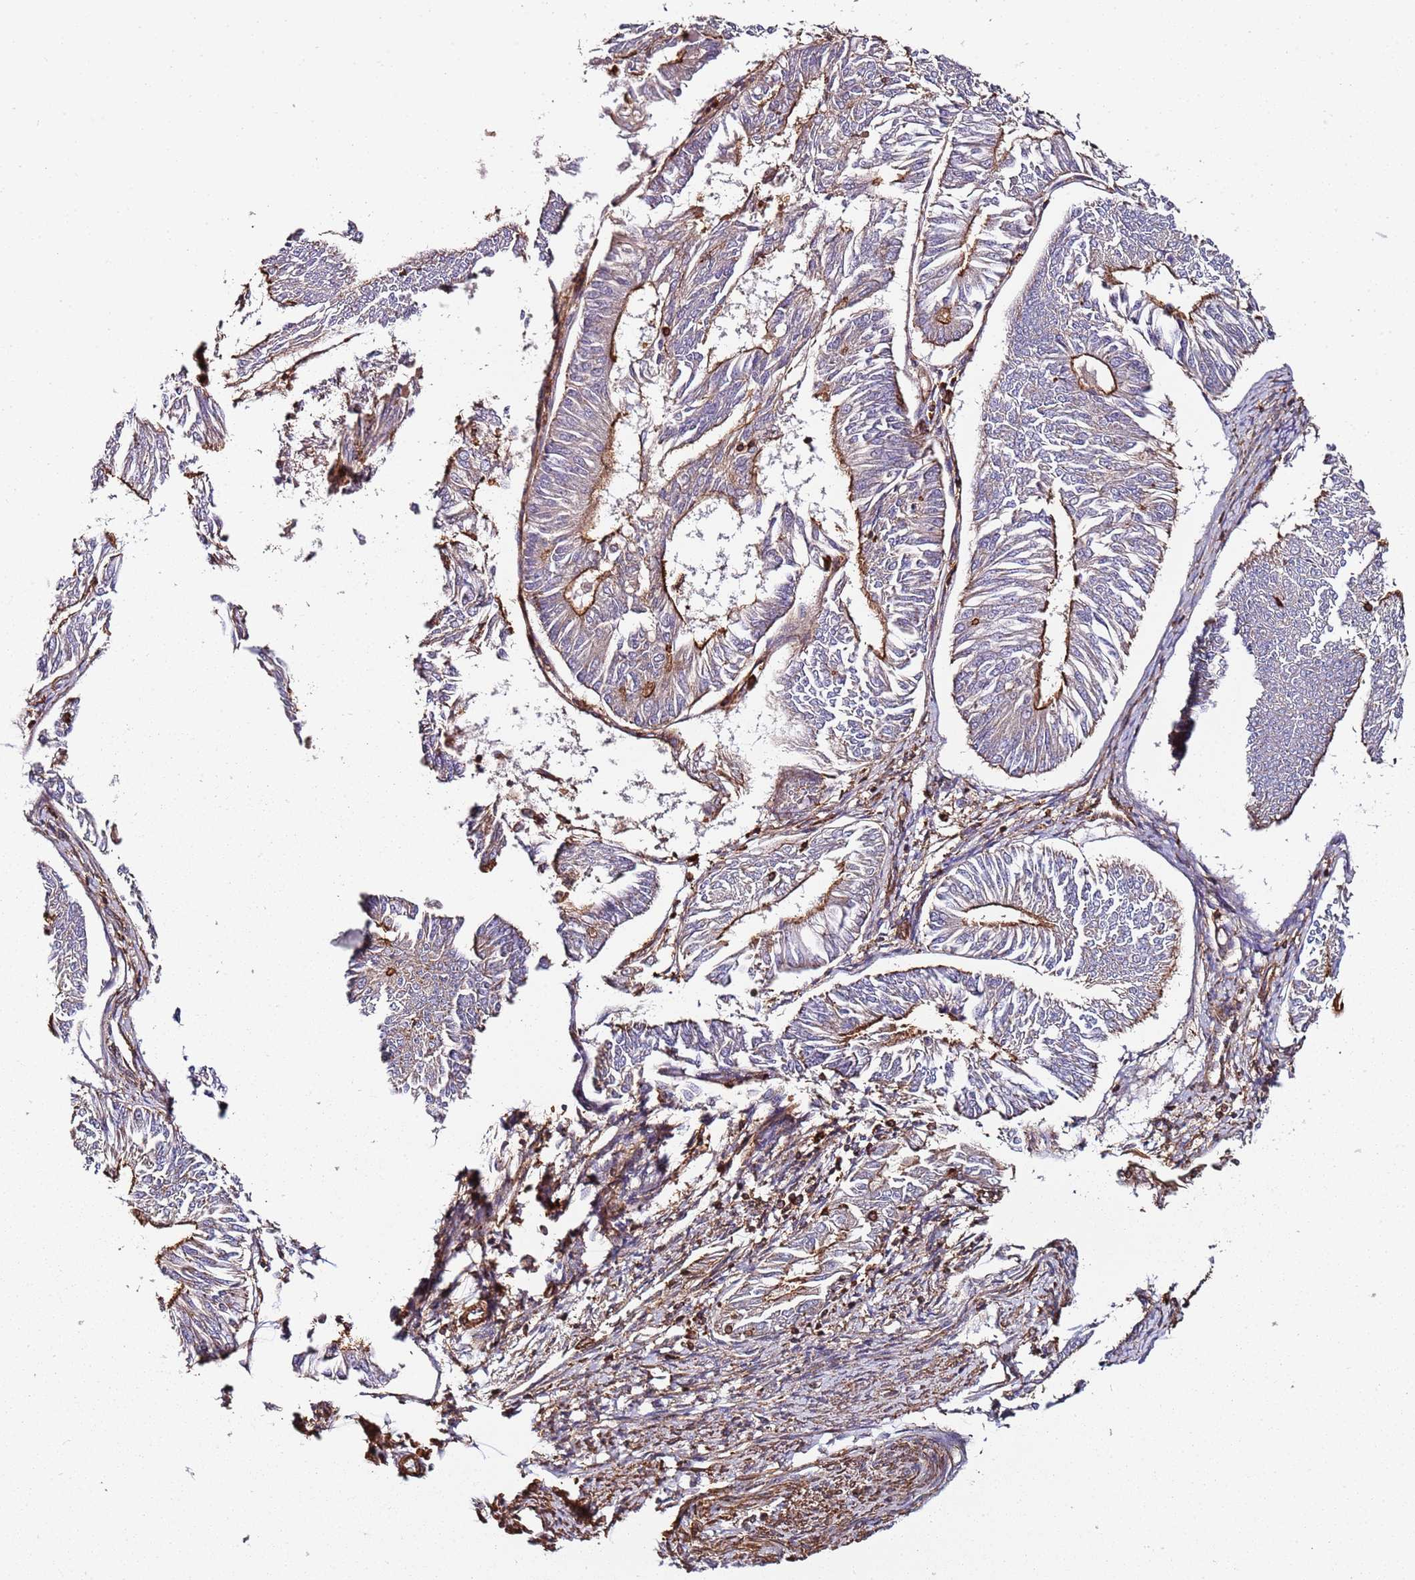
{"staining": {"intensity": "moderate", "quantity": "25%-75%", "location": "cytoplasmic/membranous"}, "tissue": "endometrial cancer", "cell_type": "Tumor cells", "image_type": "cancer", "snomed": [{"axis": "morphology", "description": "Adenocarcinoma, NOS"}, {"axis": "topography", "description": "Endometrium"}], "caption": "This histopathology image demonstrates IHC staining of endometrial cancer, with medium moderate cytoplasmic/membranous positivity in about 25%-75% of tumor cells.", "gene": "CYP2U1", "patient": {"sex": "female", "age": 58}}